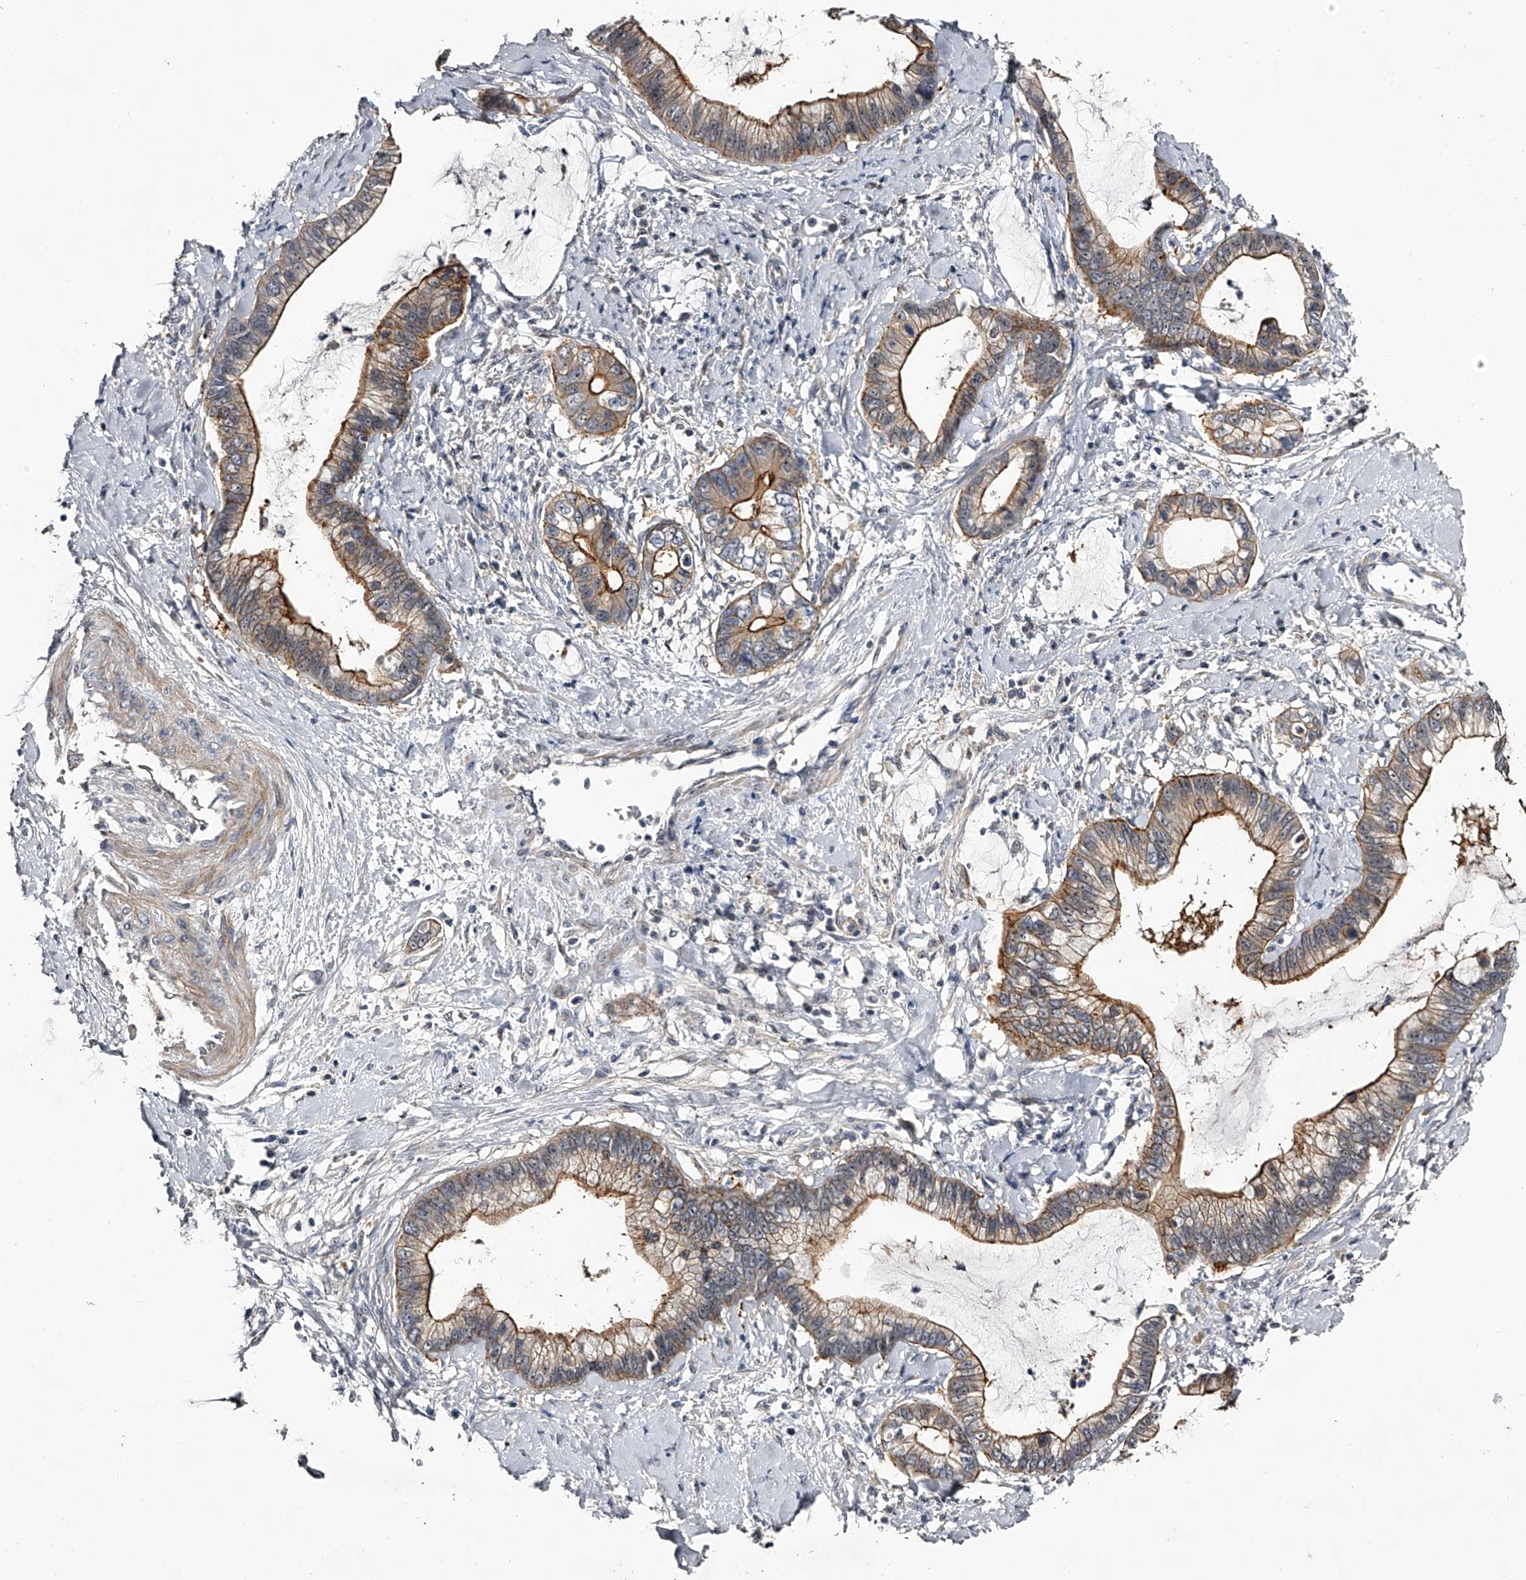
{"staining": {"intensity": "moderate", "quantity": "25%-75%", "location": "cytoplasmic/membranous"}, "tissue": "cervical cancer", "cell_type": "Tumor cells", "image_type": "cancer", "snomed": [{"axis": "morphology", "description": "Adenocarcinoma, NOS"}, {"axis": "topography", "description": "Cervix"}], "caption": "Cervical cancer was stained to show a protein in brown. There is medium levels of moderate cytoplasmic/membranous staining in about 25%-75% of tumor cells. (DAB IHC with brightfield microscopy, high magnification).", "gene": "MDN1", "patient": {"sex": "female", "age": 44}}